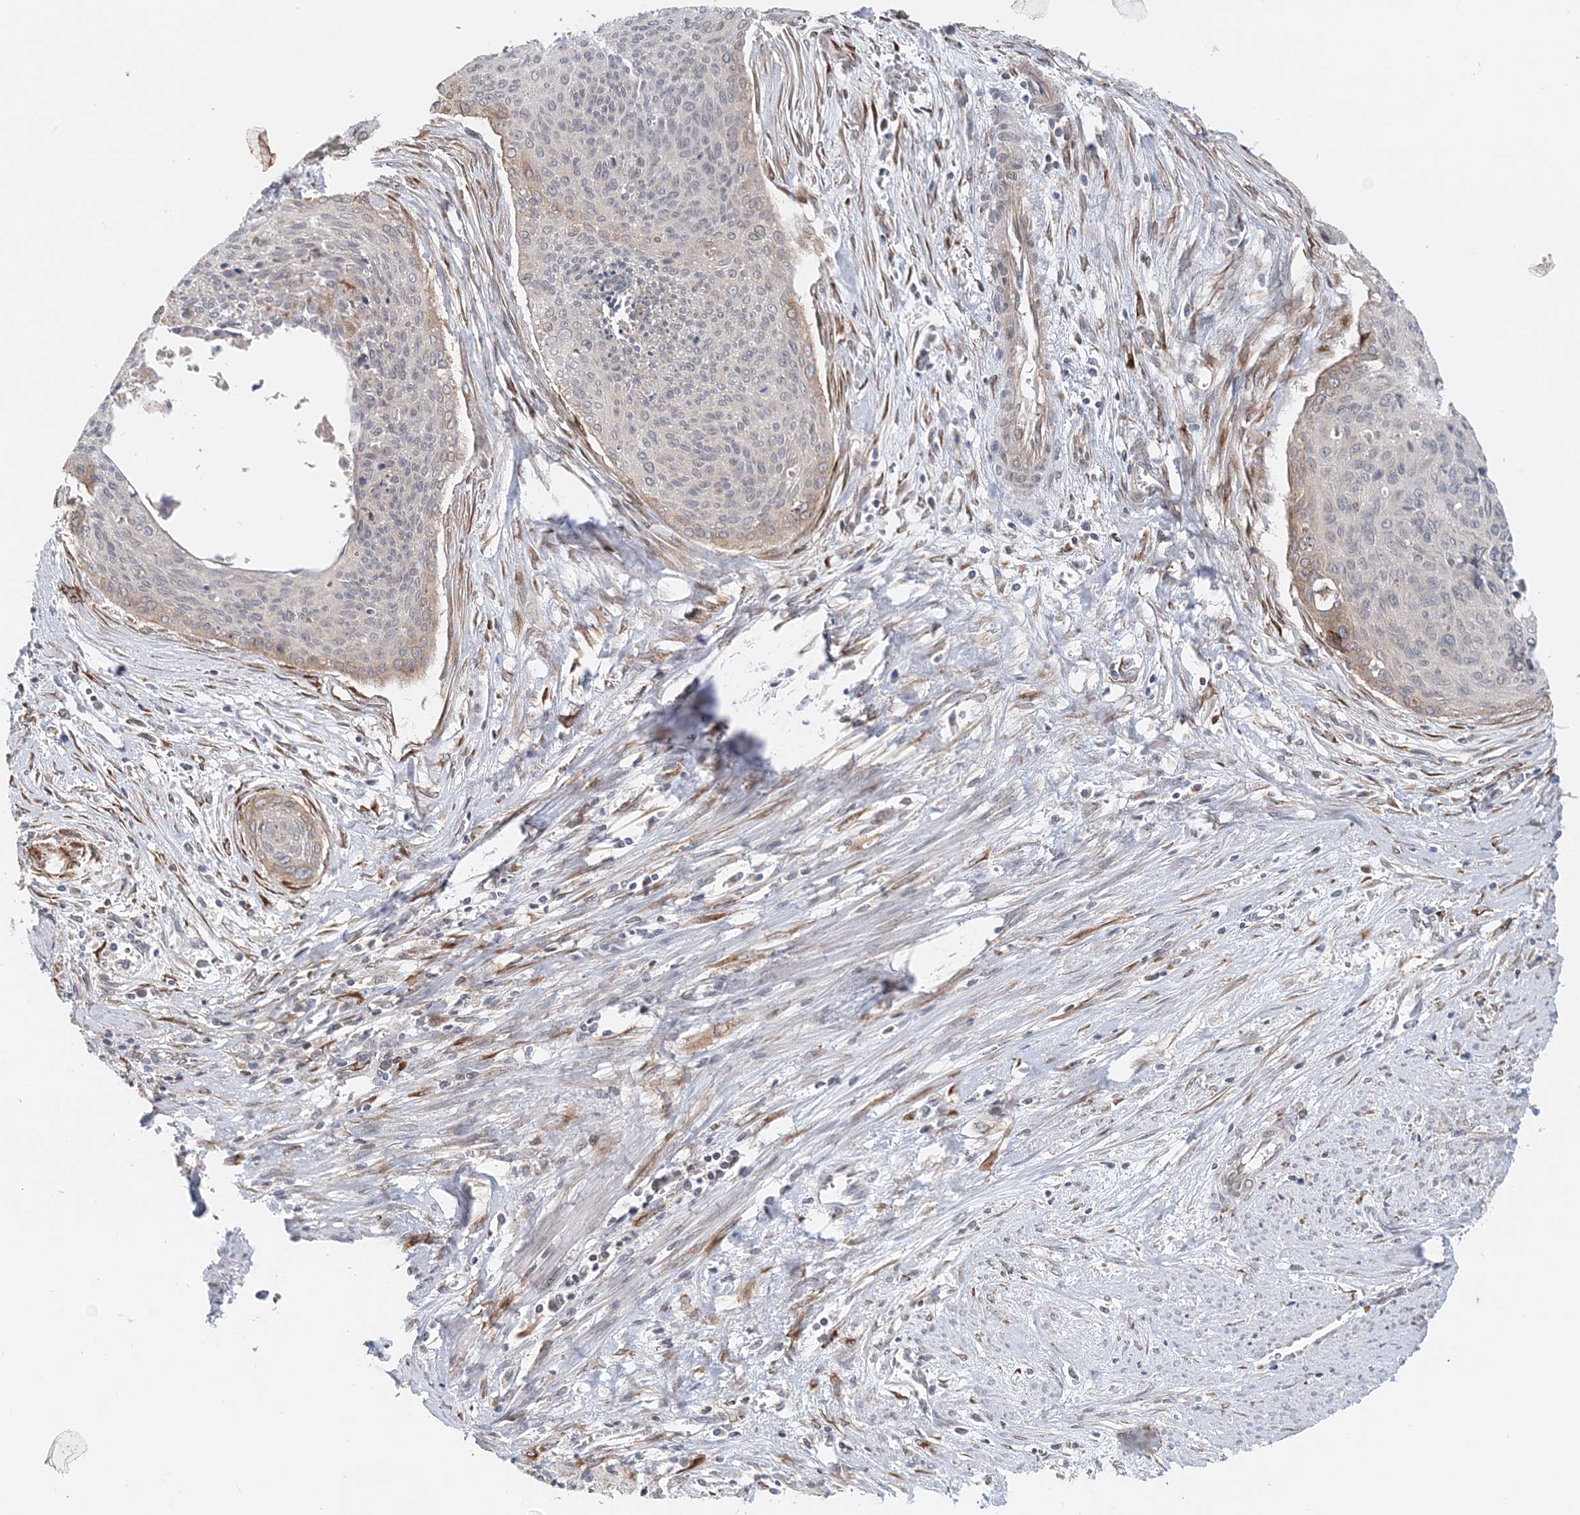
{"staining": {"intensity": "moderate", "quantity": "<25%", "location": "cytoplasmic/membranous"}, "tissue": "cervical cancer", "cell_type": "Tumor cells", "image_type": "cancer", "snomed": [{"axis": "morphology", "description": "Squamous cell carcinoma, NOS"}, {"axis": "topography", "description": "Cervix"}], "caption": "The micrograph displays immunohistochemical staining of cervical cancer. There is moderate cytoplasmic/membranous positivity is appreciated in approximately <25% of tumor cells.", "gene": "PCYOX1L", "patient": {"sex": "female", "age": 55}}